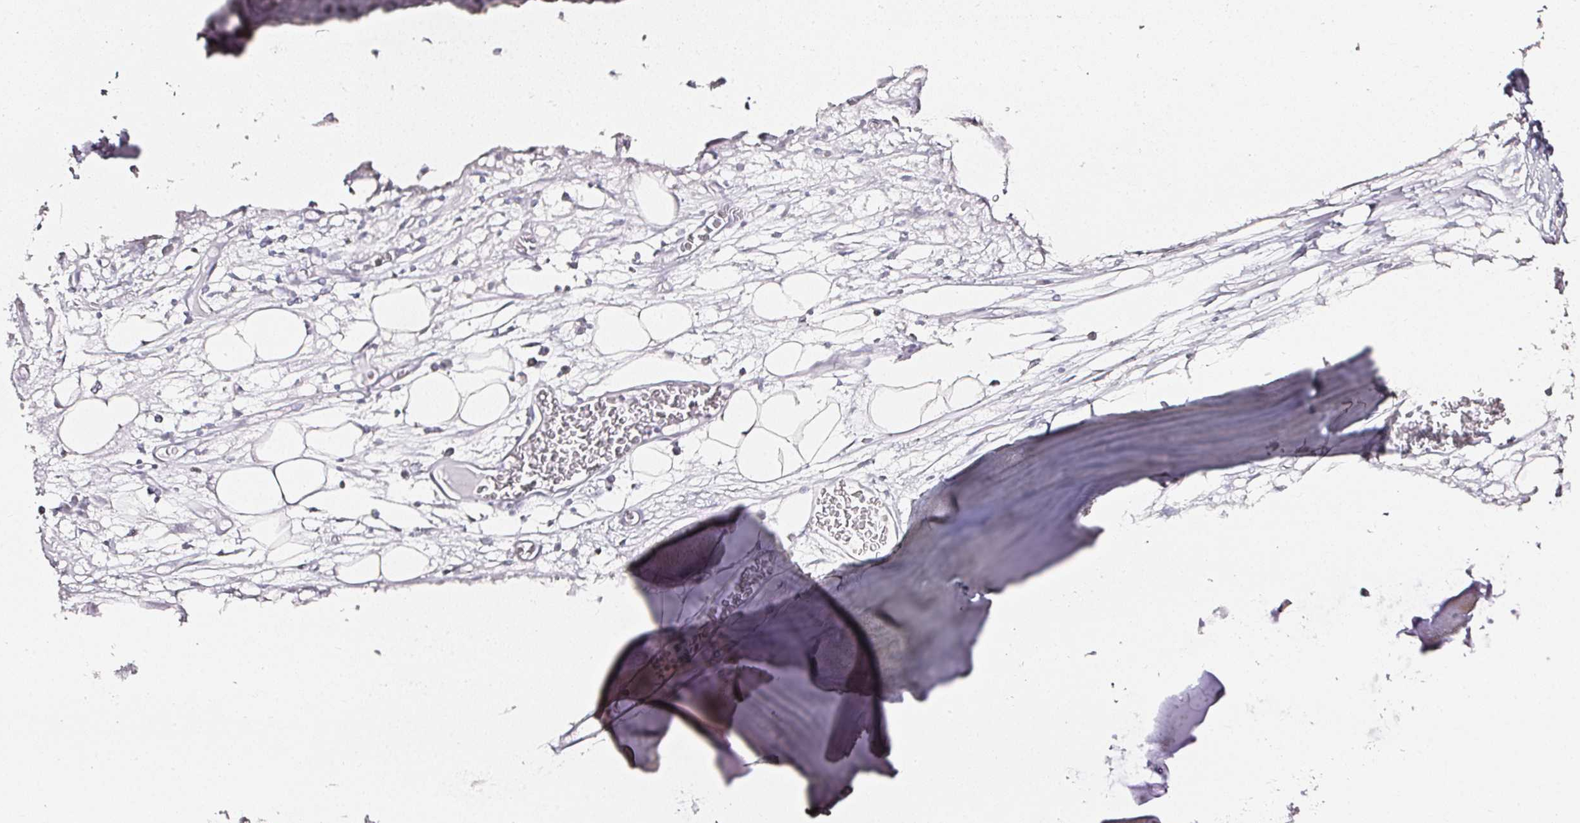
{"staining": {"intensity": "negative", "quantity": "none", "location": "none"}, "tissue": "adipose tissue", "cell_type": "Adipocytes", "image_type": "normal", "snomed": [{"axis": "morphology", "description": "Normal tissue, NOS"}, {"axis": "topography", "description": "Cartilage tissue"}], "caption": "This is a image of immunohistochemistry (IHC) staining of benign adipose tissue, which shows no staining in adipocytes. (IHC, brightfield microscopy, high magnification).", "gene": "NTRK1", "patient": {"sex": "male", "age": 57}}